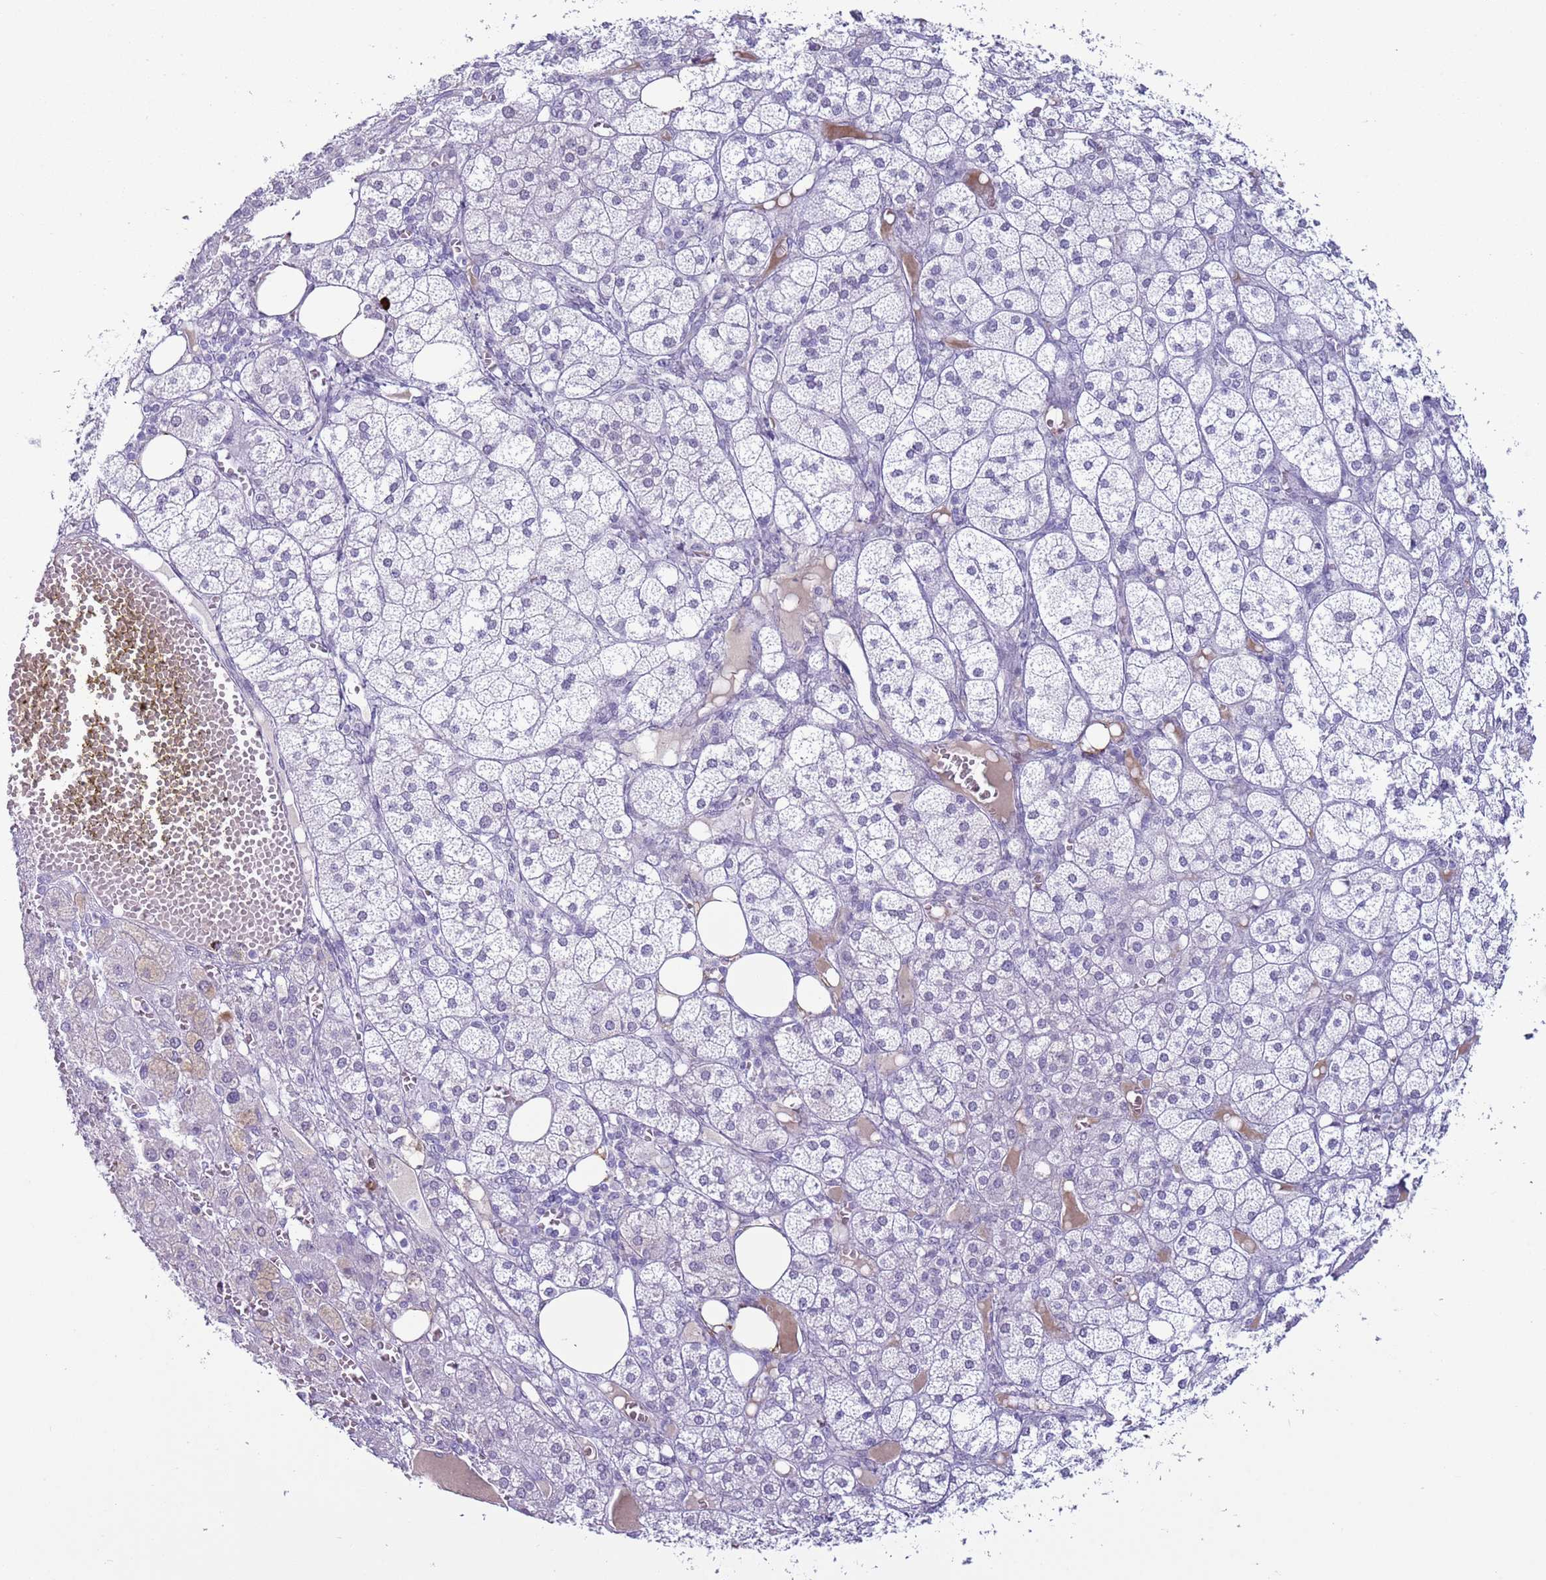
{"staining": {"intensity": "negative", "quantity": "none", "location": "none"}, "tissue": "adrenal gland", "cell_type": "Glandular cells", "image_type": "normal", "snomed": [{"axis": "morphology", "description": "Normal tissue, NOS"}, {"axis": "topography", "description": "Adrenal gland"}], "caption": "Immunohistochemical staining of normal human adrenal gland demonstrates no significant expression in glandular cells.", "gene": "NPAP1", "patient": {"sex": "female", "age": 61}}